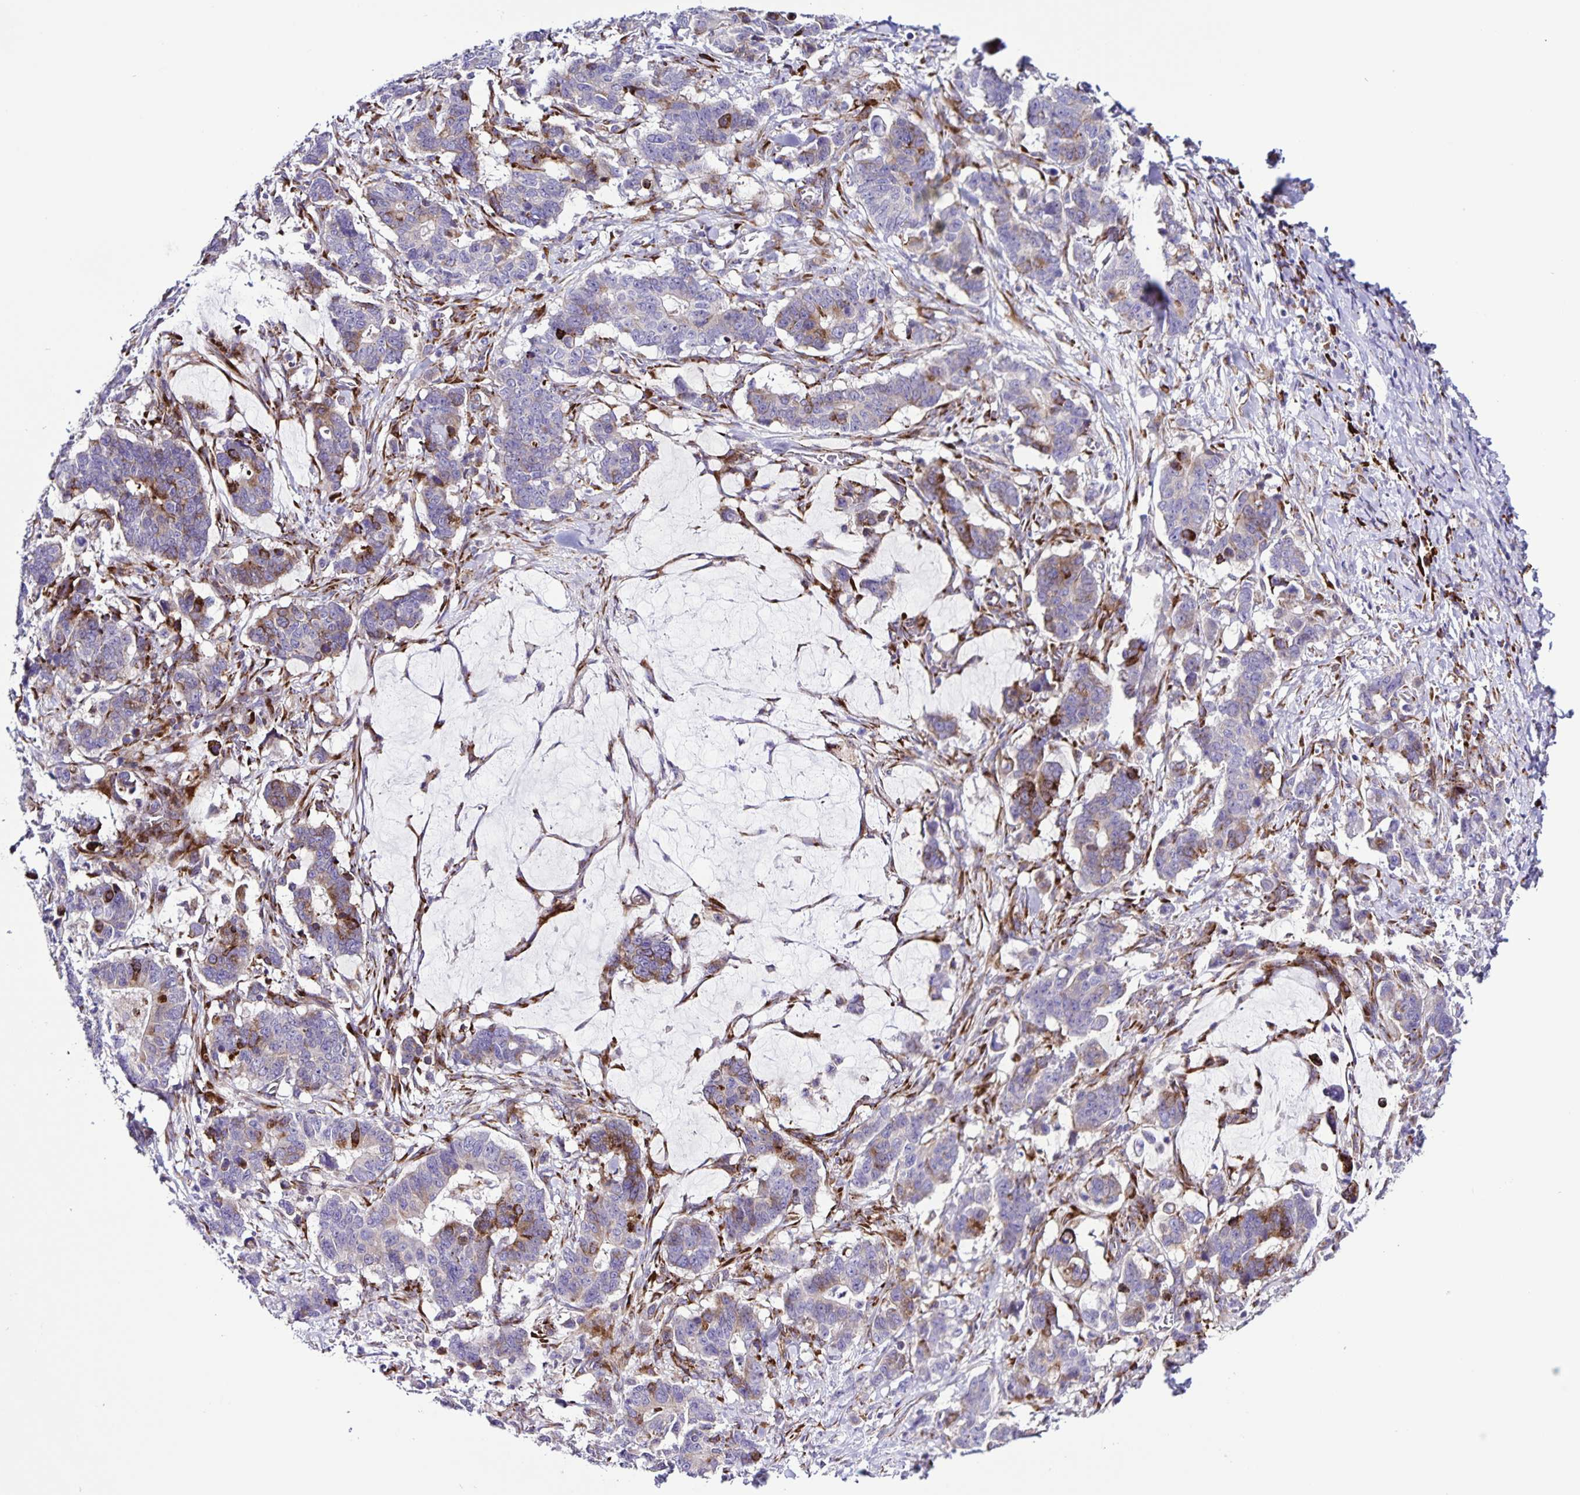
{"staining": {"intensity": "moderate", "quantity": "<25%", "location": "cytoplasmic/membranous"}, "tissue": "stomach cancer", "cell_type": "Tumor cells", "image_type": "cancer", "snomed": [{"axis": "morphology", "description": "Normal tissue, NOS"}, {"axis": "morphology", "description": "Adenocarcinoma, NOS"}, {"axis": "topography", "description": "Stomach"}], "caption": "Immunohistochemistry micrograph of adenocarcinoma (stomach) stained for a protein (brown), which reveals low levels of moderate cytoplasmic/membranous expression in approximately <25% of tumor cells.", "gene": "OSBPL5", "patient": {"sex": "female", "age": 64}}